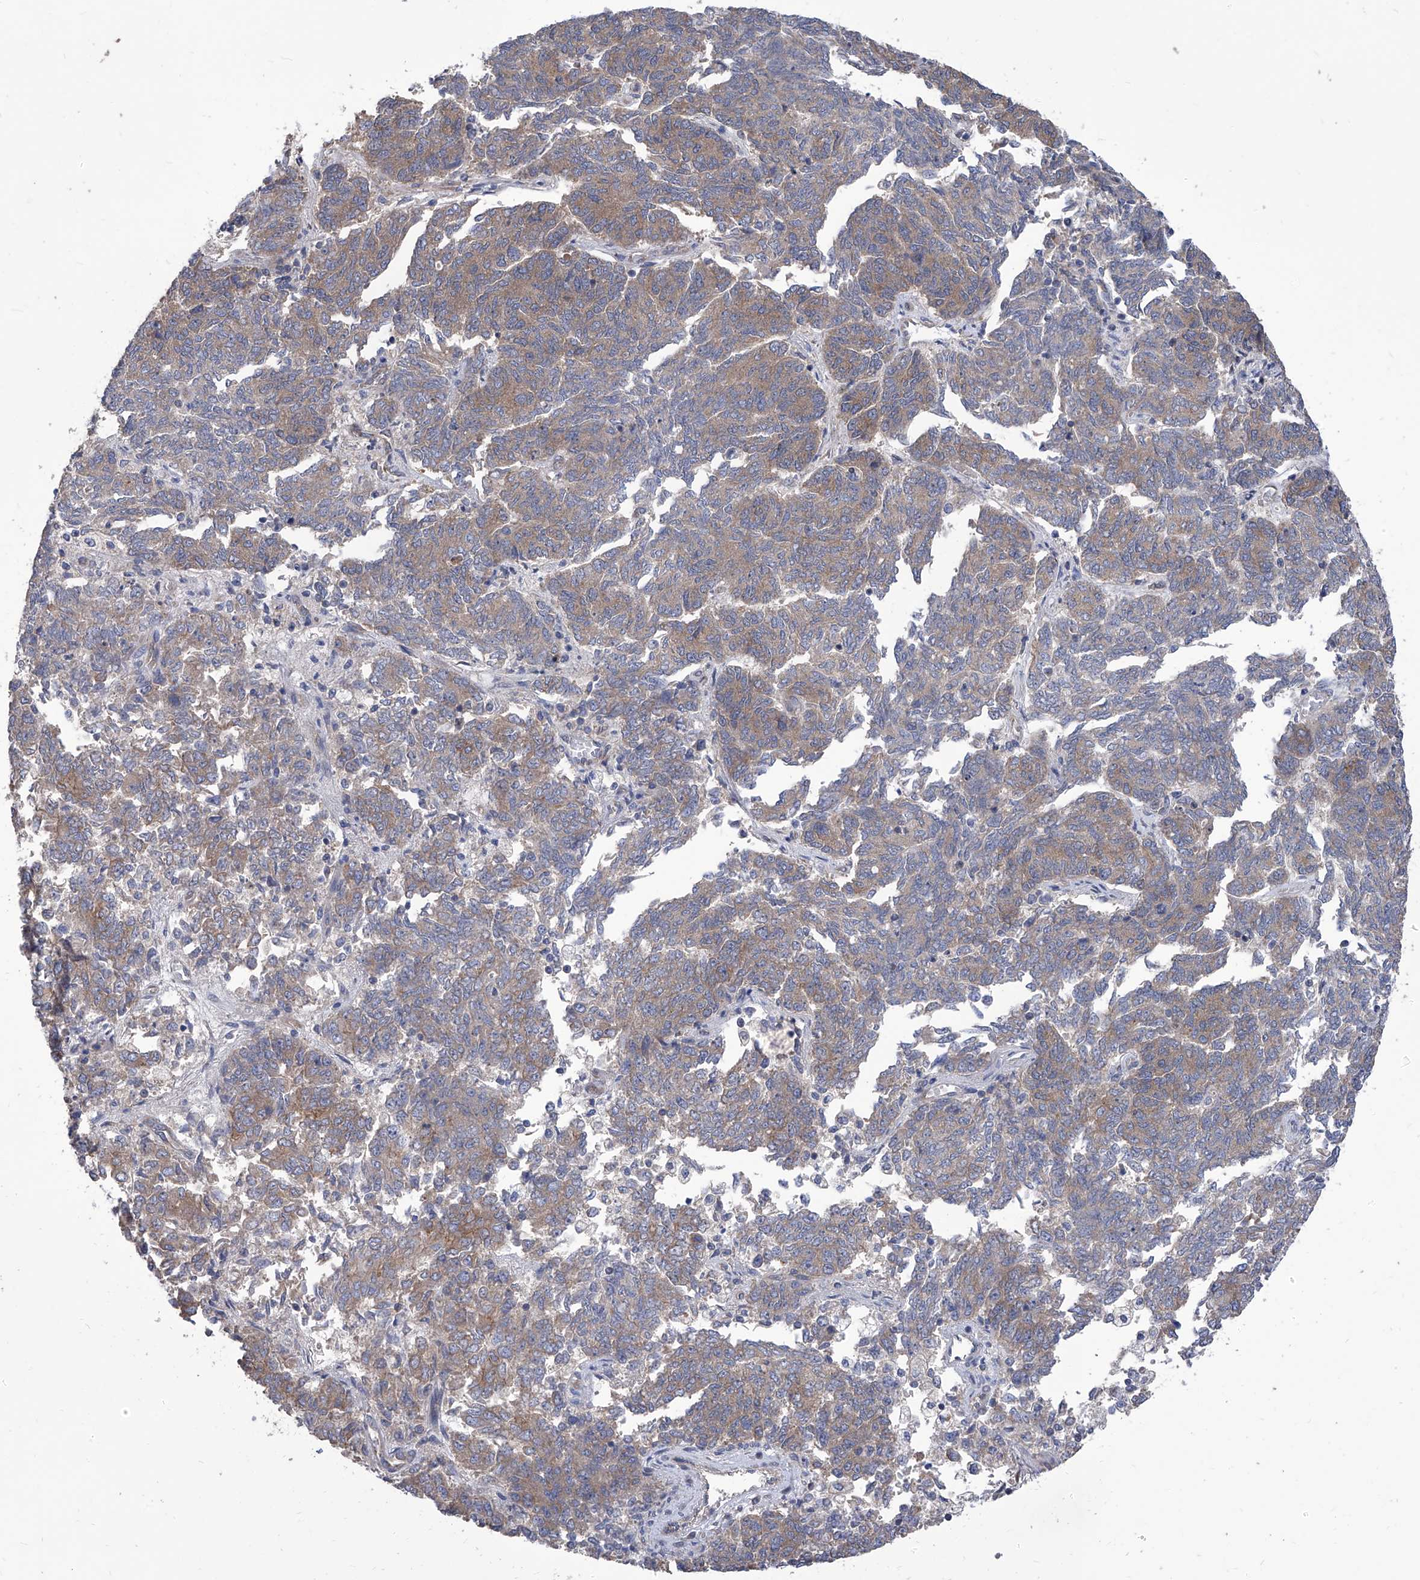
{"staining": {"intensity": "moderate", "quantity": ">75%", "location": "cytoplasmic/membranous"}, "tissue": "endometrial cancer", "cell_type": "Tumor cells", "image_type": "cancer", "snomed": [{"axis": "morphology", "description": "Adenocarcinoma, NOS"}, {"axis": "topography", "description": "Endometrium"}], "caption": "IHC (DAB) staining of human endometrial cancer demonstrates moderate cytoplasmic/membranous protein staining in approximately >75% of tumor cells.", "gene": "TJAP1", "patient": {"sex": "female", "age": 80}}